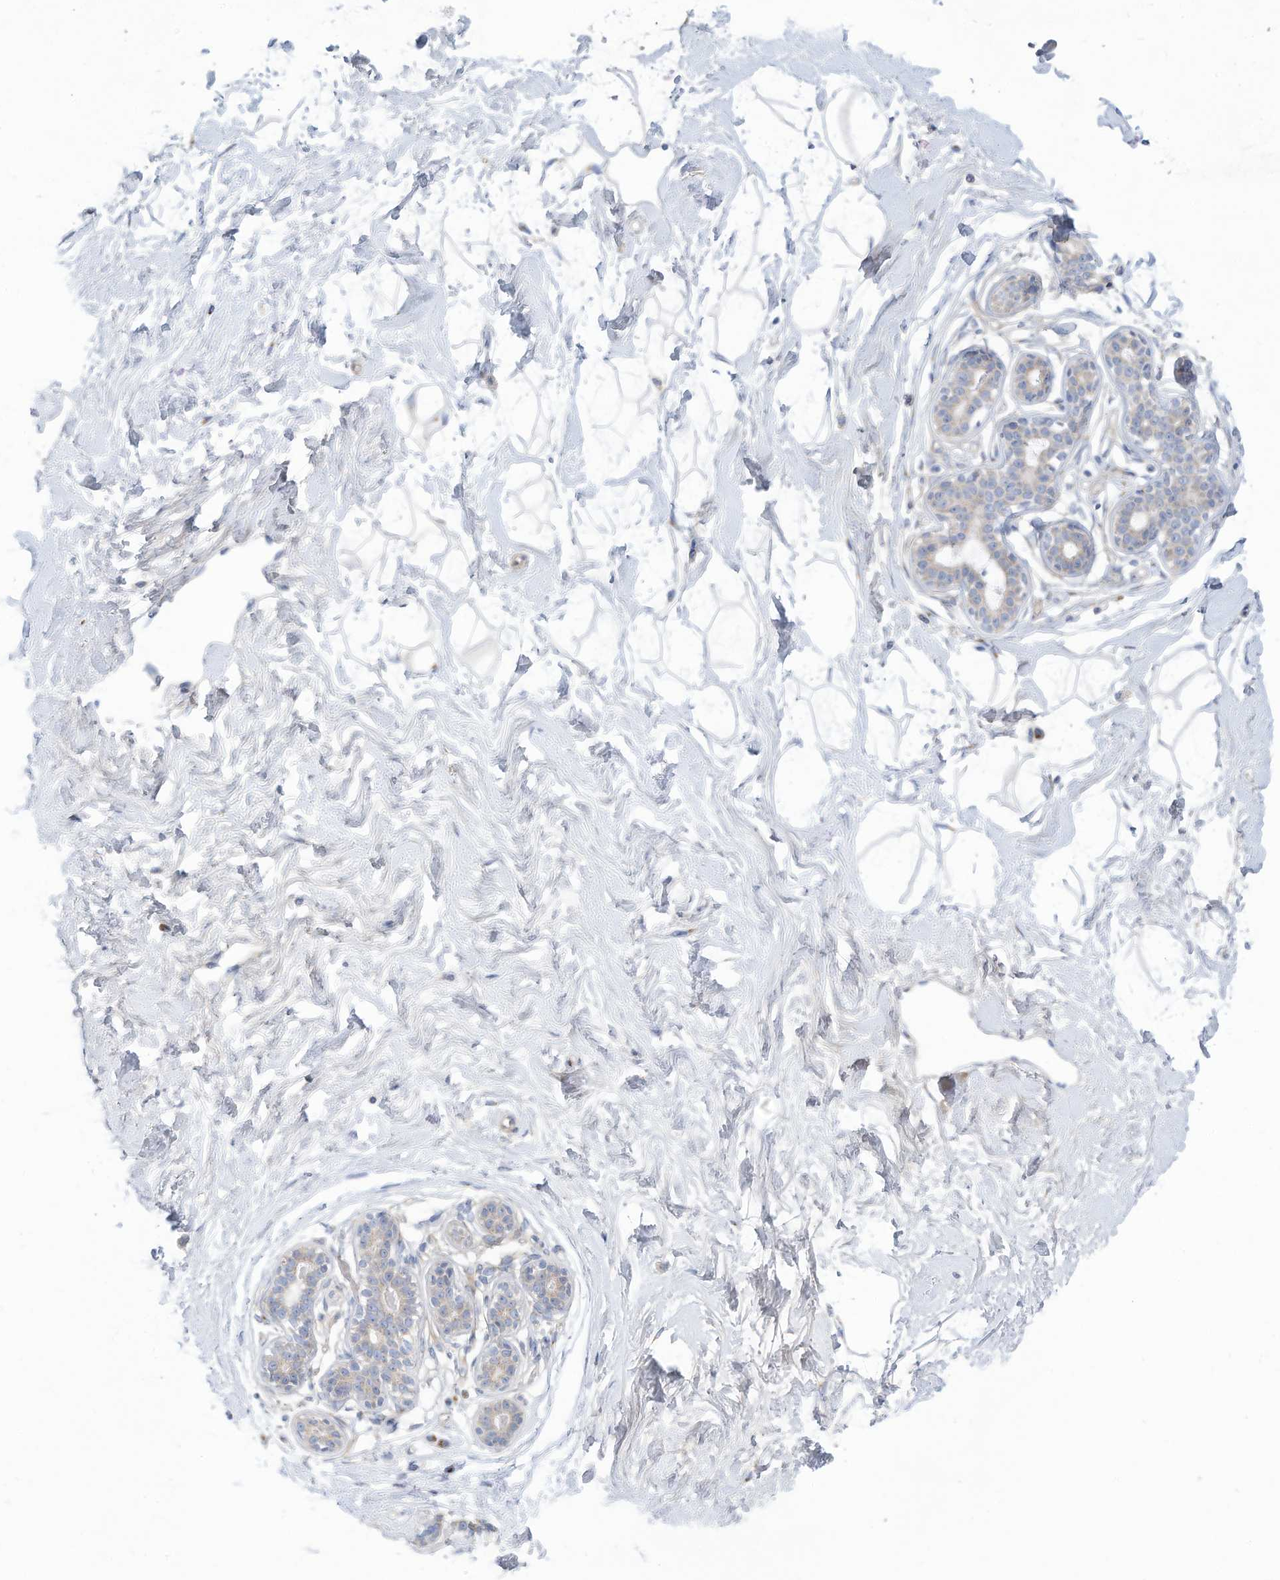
{"staining": {"intensity": "negative", "quantity": "none", "location": "none"}, "tissue": "breast", "cell_type": "Adipocytes", "image_type": "normal", "snomed": [{"axis": "morphology", "description": "Normal tissue, NOS"}, {"axis": "morphology", "description": "Adenoma, NOS"}, {"axis": "topography", "description": "Breast"}], "caption": "IHC micrograph of unremarkable breast: breast stained with DAB (3,3'-diaminobenzidine) exhibits no significant protein expression in adipocytes. (Stains: DAB (3,3'-diaminobenzidine) immunohistochemistry with hematoxylin counter stain, Microscopy: brightfield microscopy at high magnification).", "gene": "TRMT2B", "patient": {"sex": "female", "age": 23}}